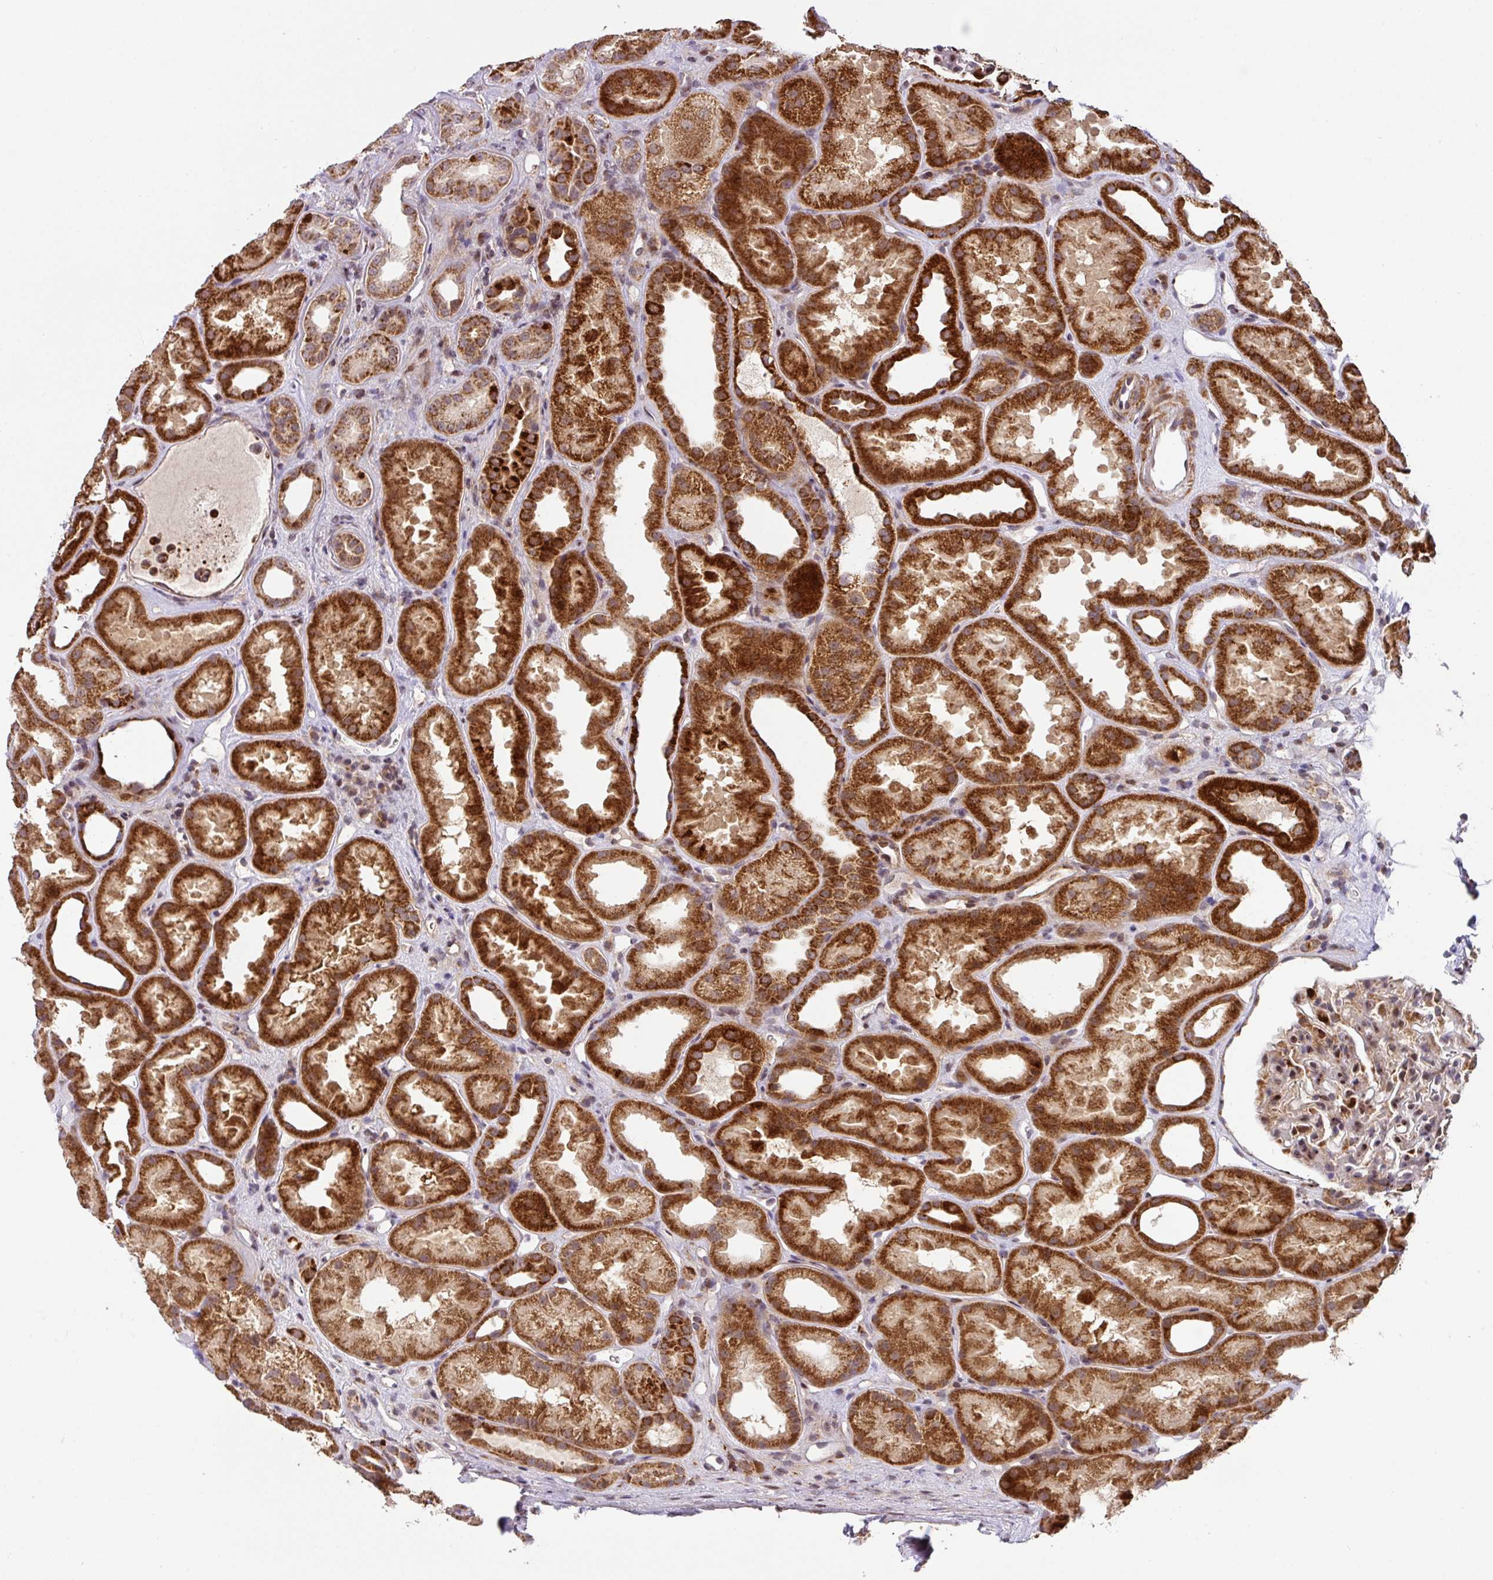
{"staining": {"intensity": "strong", "quantity": "<25%", "location": "cytoplasmic/membranous,nuclear"}, "tissue": "kidney", "cell_type": "Cells in glomeruli", "image_type": "normal", "snomed": [{"axis": "morphology", "description": "Normal tissue, NOS"}, {"axis": "topography", "description": "Kidney"}], "caption": "A high-resolution image shows immunohistochemistry (IHC) staining of unremarkable kidney, which shows strong cytoplasmic/membranous,nuclear staining in approximately <25% of cells in glomeruli.", "gene": "ENSG00000269547", "patient": {"sex": "male", "age": 61}}